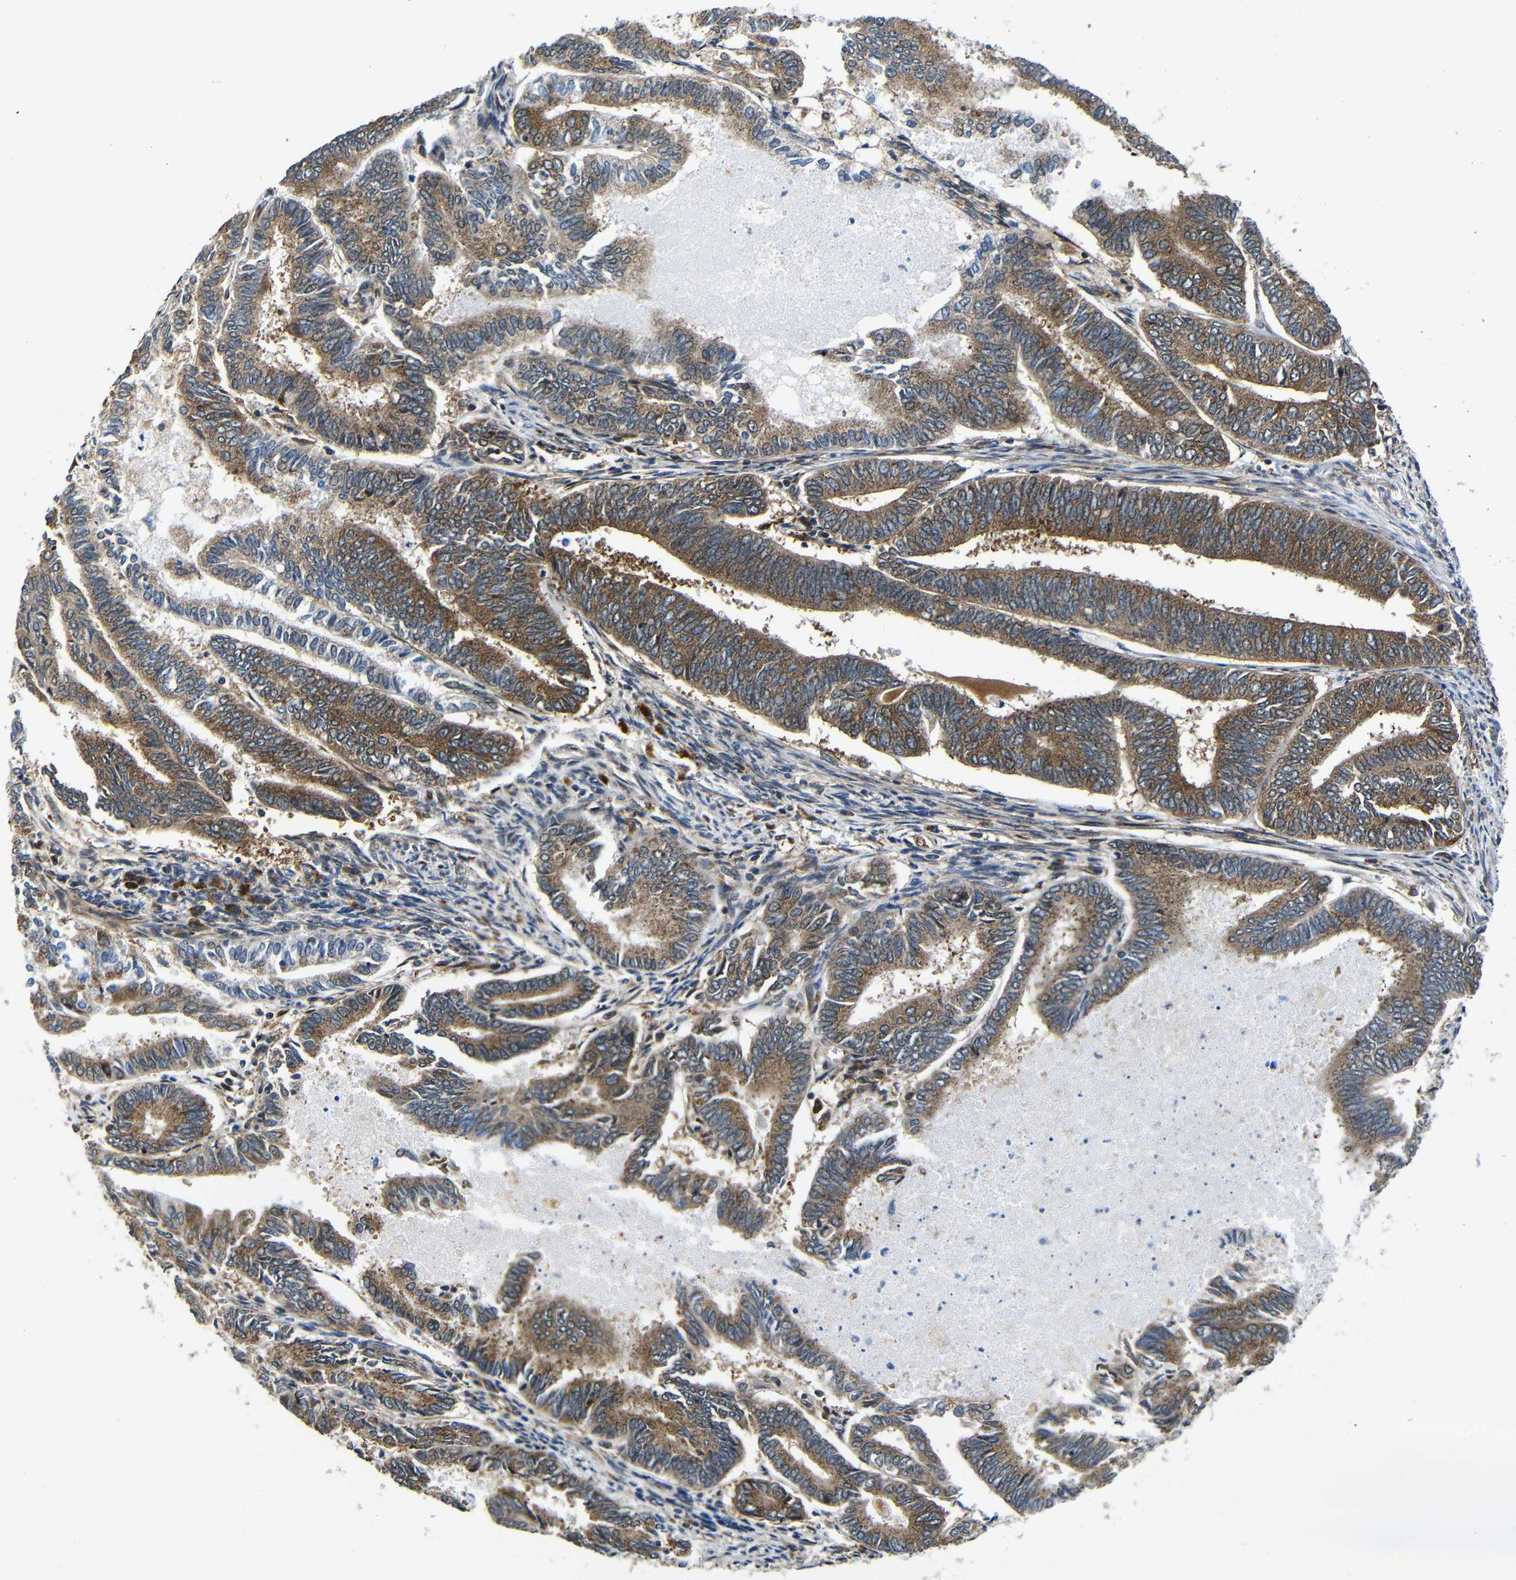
{"staining": {"intensity": "moderate", "quantity": ">75%", "location": "cytoplasmic/membranous"}, "tissue": "endometrial cancer", "cell_type": "Tumor cells", "image_type": "cancer", "snomed": [{"axis": "morphology", "description": "Adenocarcinoma, NOS"}, {"axis": "topography", "description": "Endometrium"}], "caption": "This photomicrograph displays immunohistochemistry (IHC) staining of human adenocarcinoma (endometrial), with medium moderate cytoplasmic/membranous positivity in about >75% of tumor cells.", "gene": "ABCE1", "patient": {"sex": "female", "age": 86}}